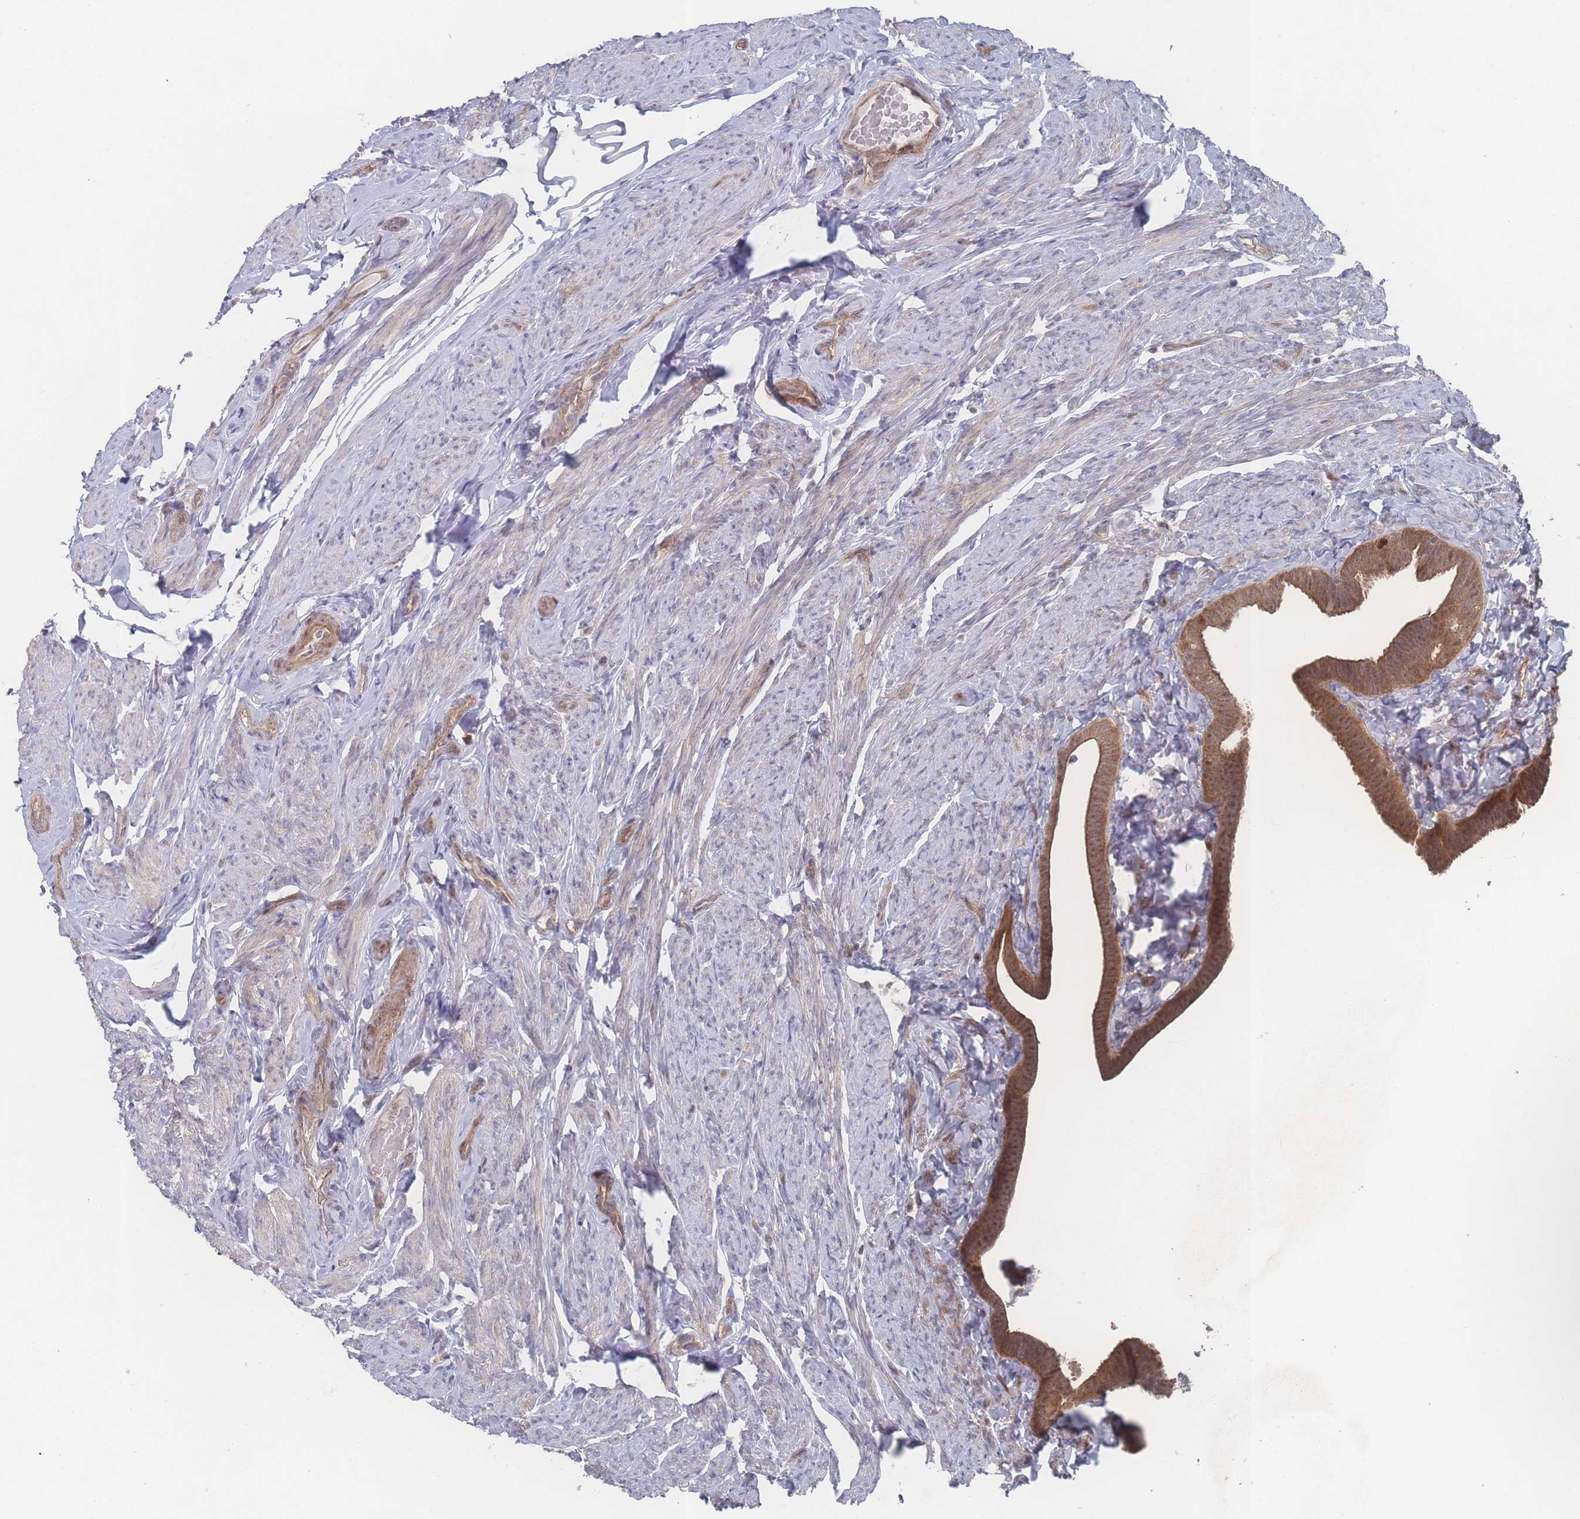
{"staining": {"intensity": "moderate", "quantity": ">75%", "location": "cytoplasmic/membranous"}, "tissue": "fallopian tube", "cell_type": "Glandular cells", "image_type": "normal", "snomed": [{"axis": "morphology", "description": "Normal tissue, NOS"}, {"axis": "topography", "description": "Fallopian tube"}], "caption": "Immunohistochemical staining of normal human fallopian tube exhibits medium levels of moderate cytoplasmic/membranous staining in approximately >75% of glandular cells.", "gene": "PSMA1", "patient": {"sex": "female", "age": 69}}